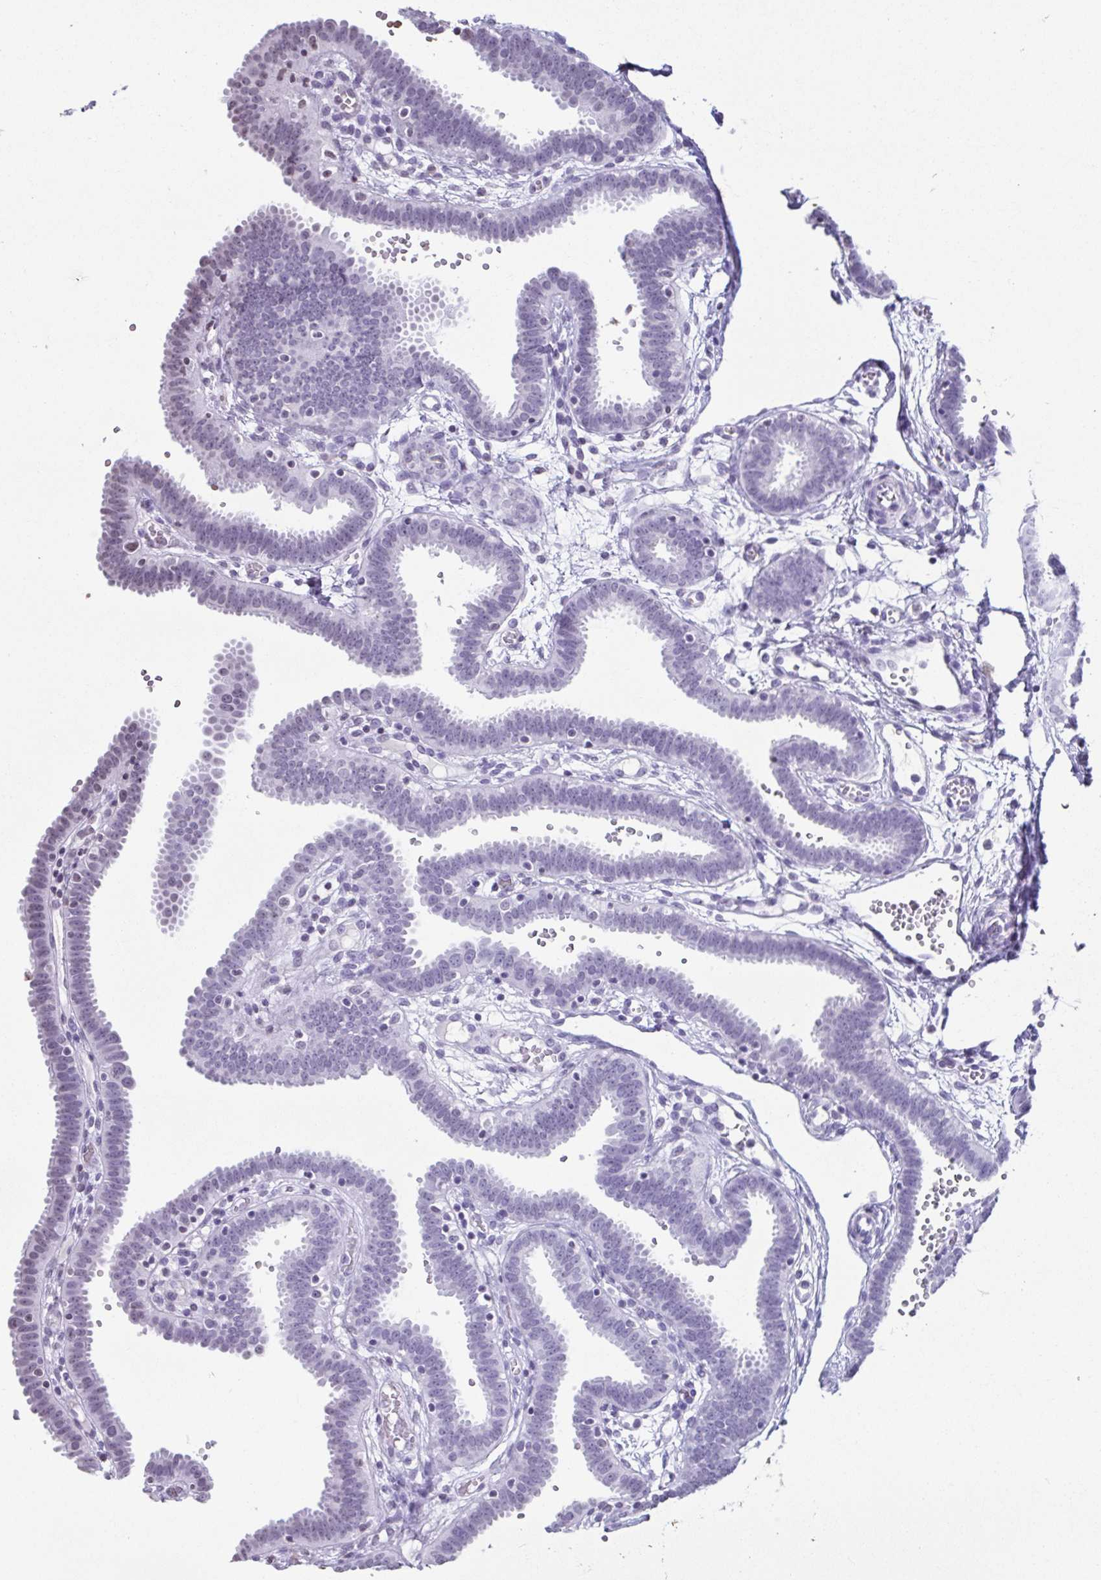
{"staining": {"intensity": "negative", "quantity": "none", "location": "none"}, "tissue": "fallopian tube", "cell_type": "Glandular cells", "image_type": "normal", "snomed": [{"axis": "morphology", "description": "Normal tissue, NOS"}, {"axis": "topography", "description": "Fallopian tube"}], "caption": "Protein analysis of normal fallopian tube displays no significant positivity in glandular cells.", "gene": "VCX2", "patient": {"sex": "female", "age": 37}}